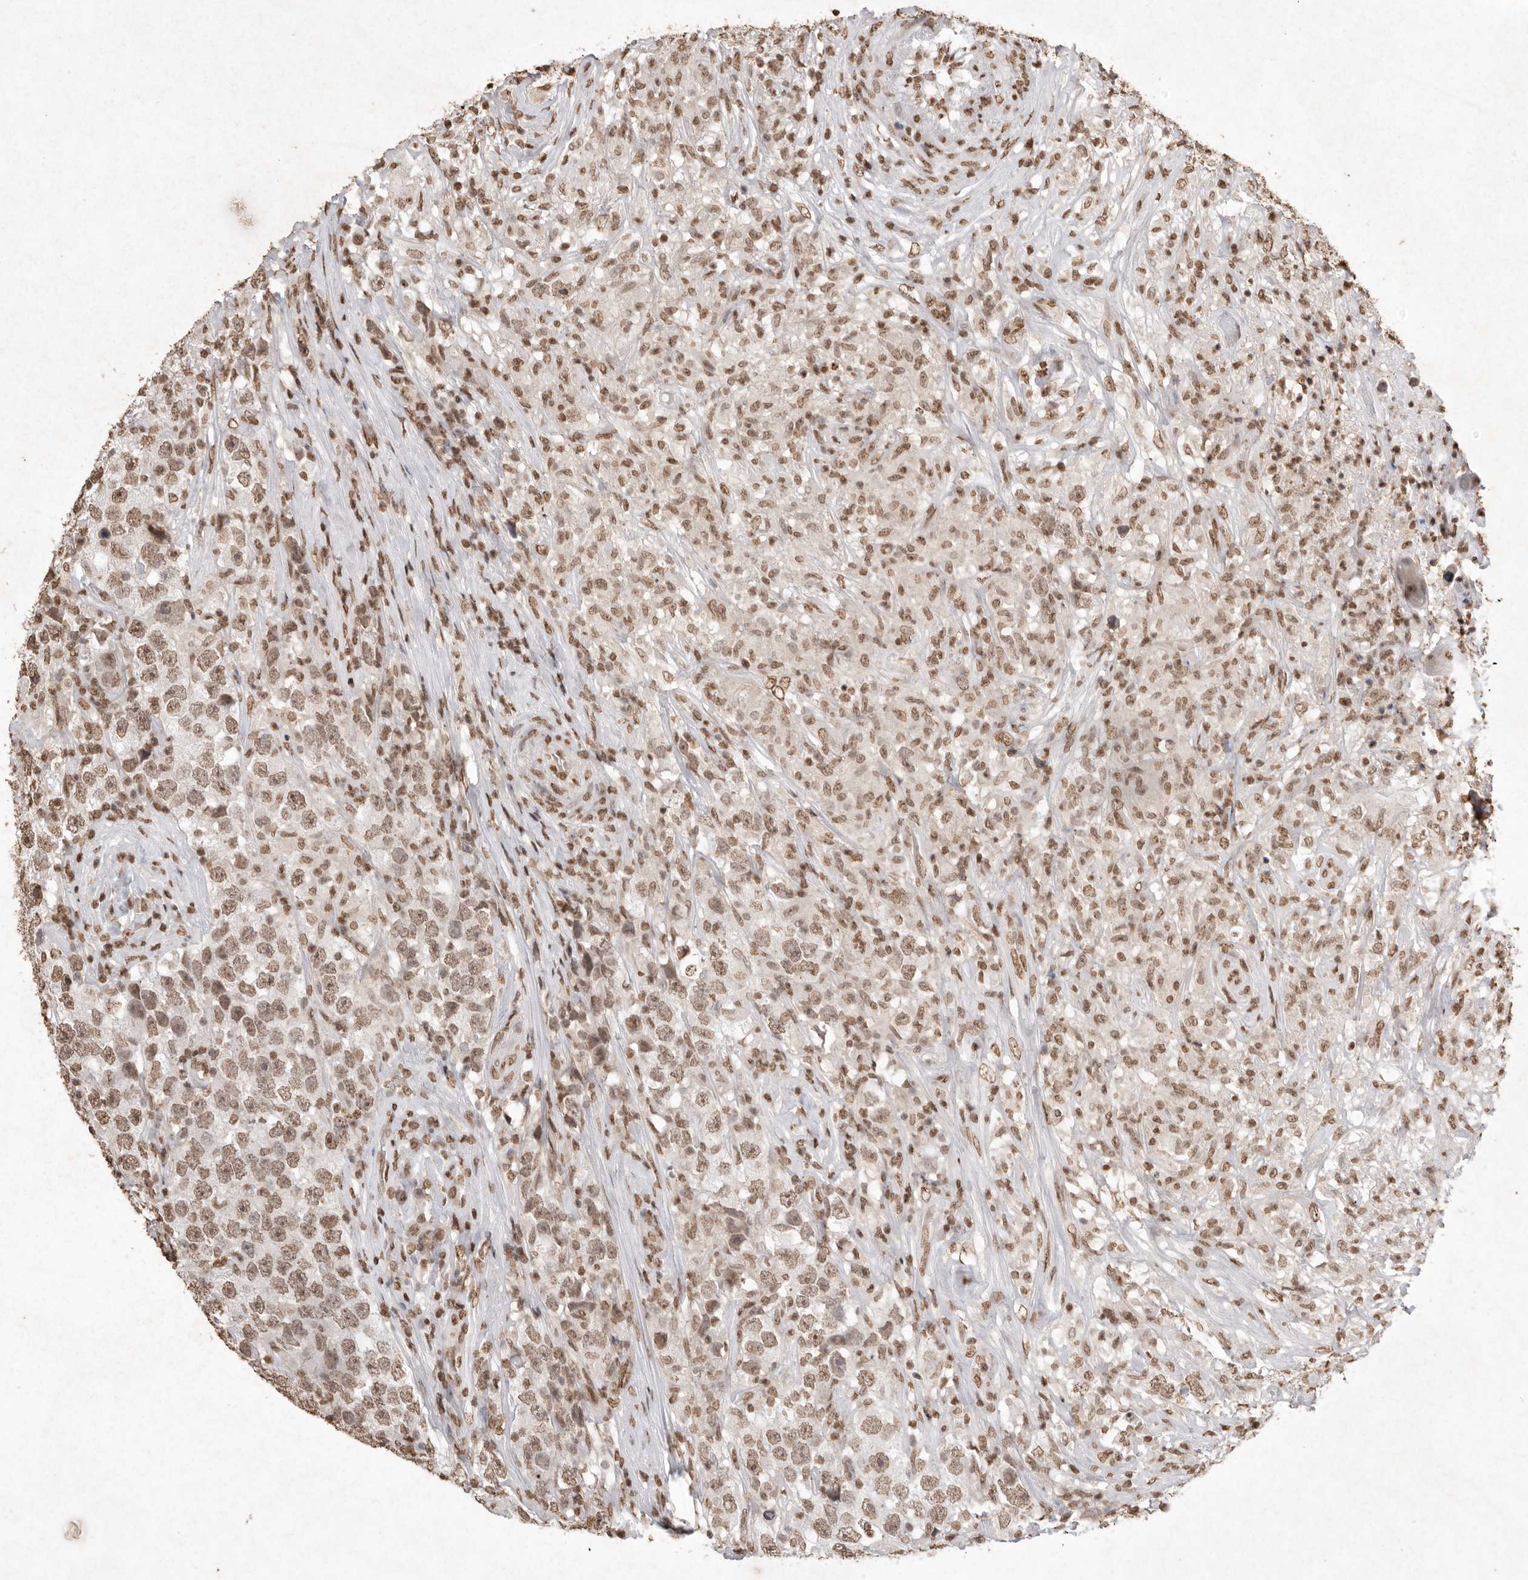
{"staining": {"intensity": "moderate", "quantity": ">75%", "location": "nuclear"}, "tissue": "testis cancer", "cell_type": "Tumor cells", "image_type": "cancer", "snomed": [{"axis": "morphology", "description": "Seminoma, NOS"}, {"axis": "topography", "description": "Testis"}], "caption": "Tumor cells demonstrate medium levels of moderate nuclear expression in approximately >75% of cells in testis seminoma. The protein of interest is stained brown, and the nuclei are stained in blue (DAB (3,3'-diaminobenzidine) IHC with brightfield microscopy, high magnification).", "gene": "NKX3-2", "patient": {"sex": "male", "age": 49}}